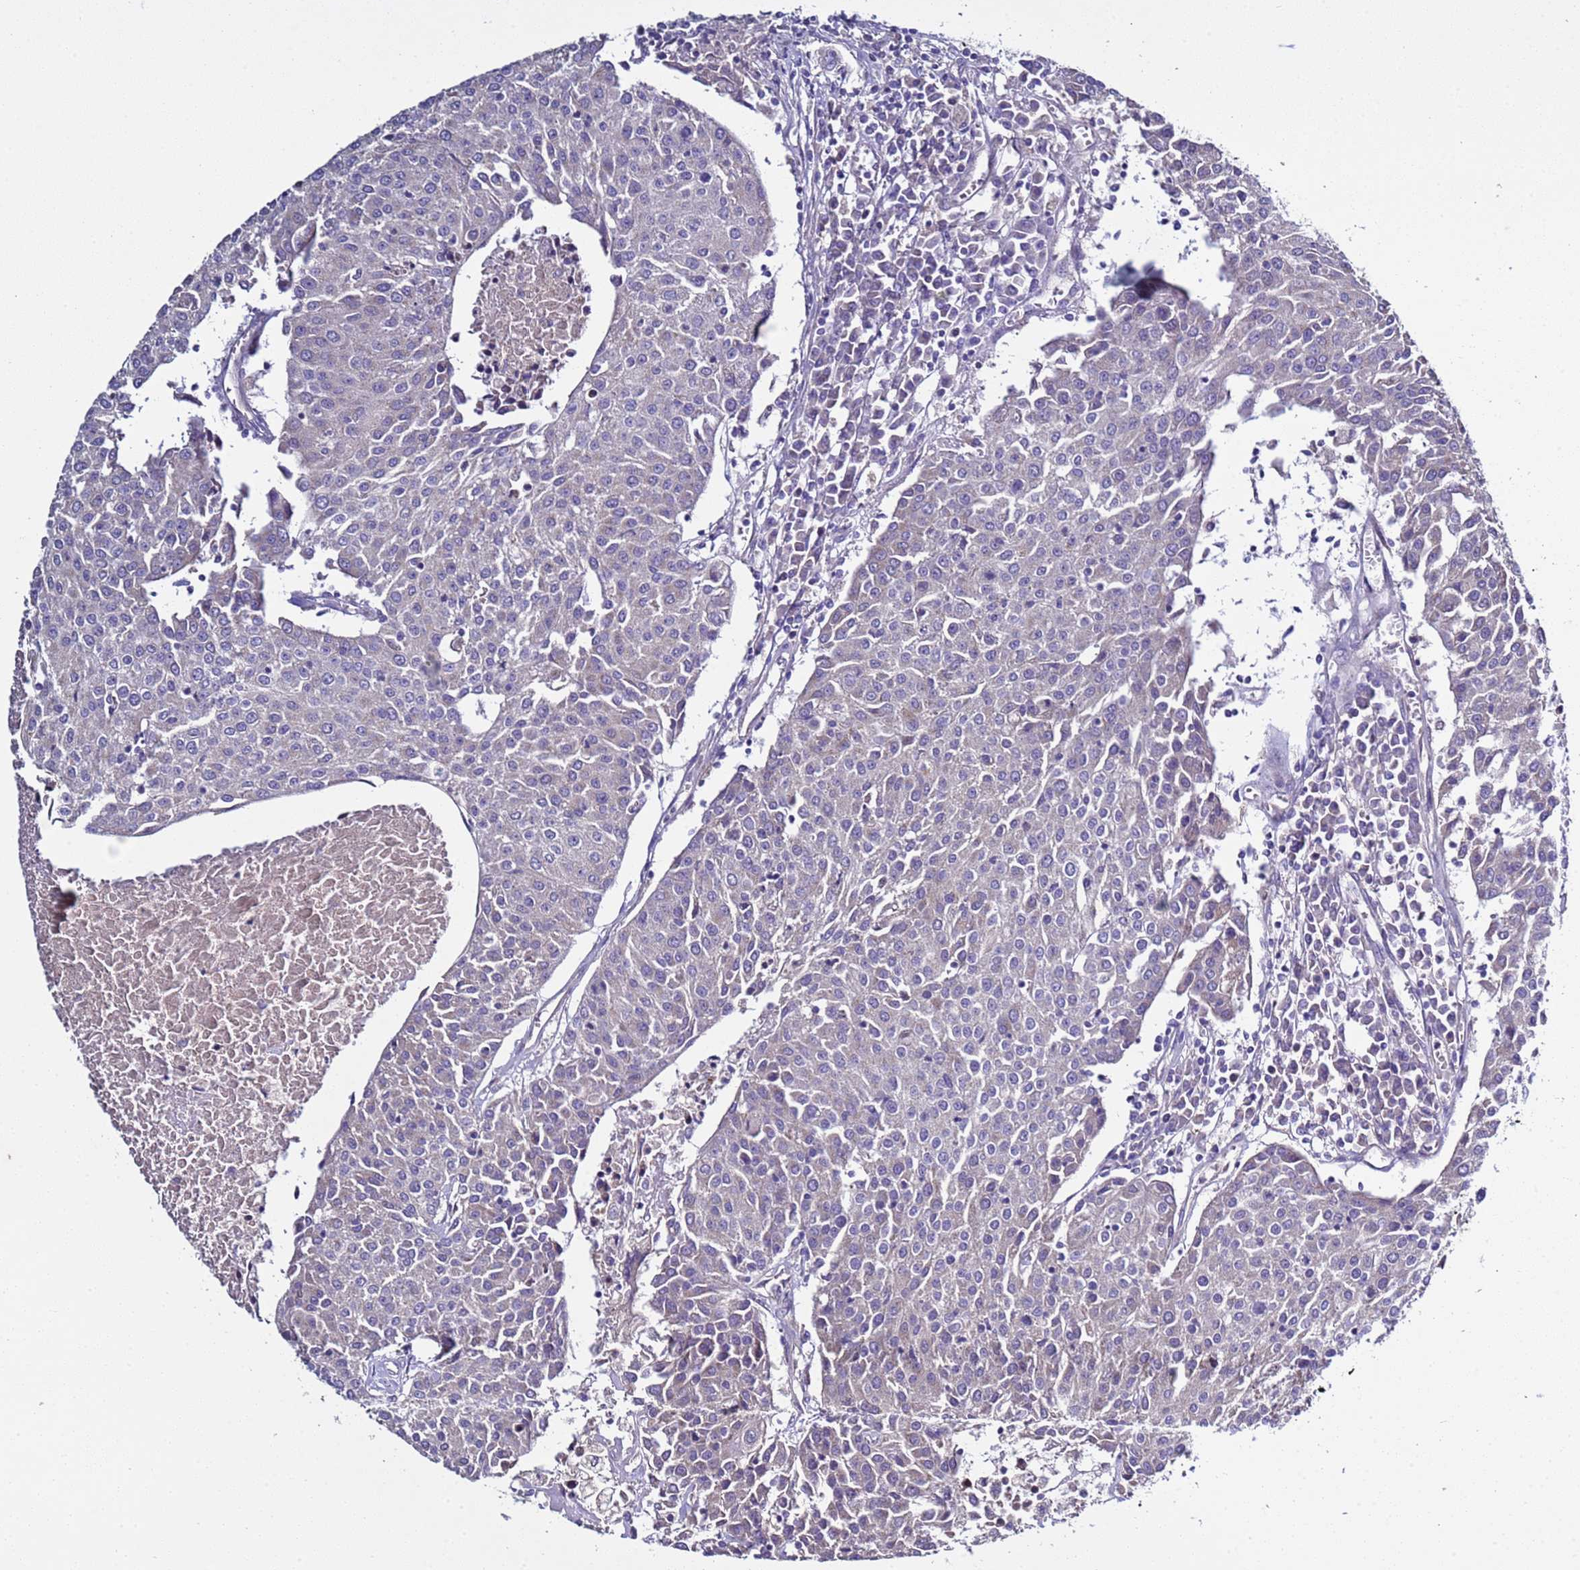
{"staining": {"intensity": "negative", "quantity": "none", "location": "none"}, "tissue": "urothelial cancer", "cell_type": "Tumor cells", "image_type": "cancer", "snomed": [{"axis": "morphology", "description": "Urothelial carcinoma, High grade"}, {"axis": "topography", "description": "Urinary bladder"}], "caption": "DAB (3,3'-diaminobenzidine) immunohistochemical staining of urothelial cancer demonstrates no significant staining in tumor cells.", "gene": "RABL2B", "patient": {"sex": "female", "age": 85}}